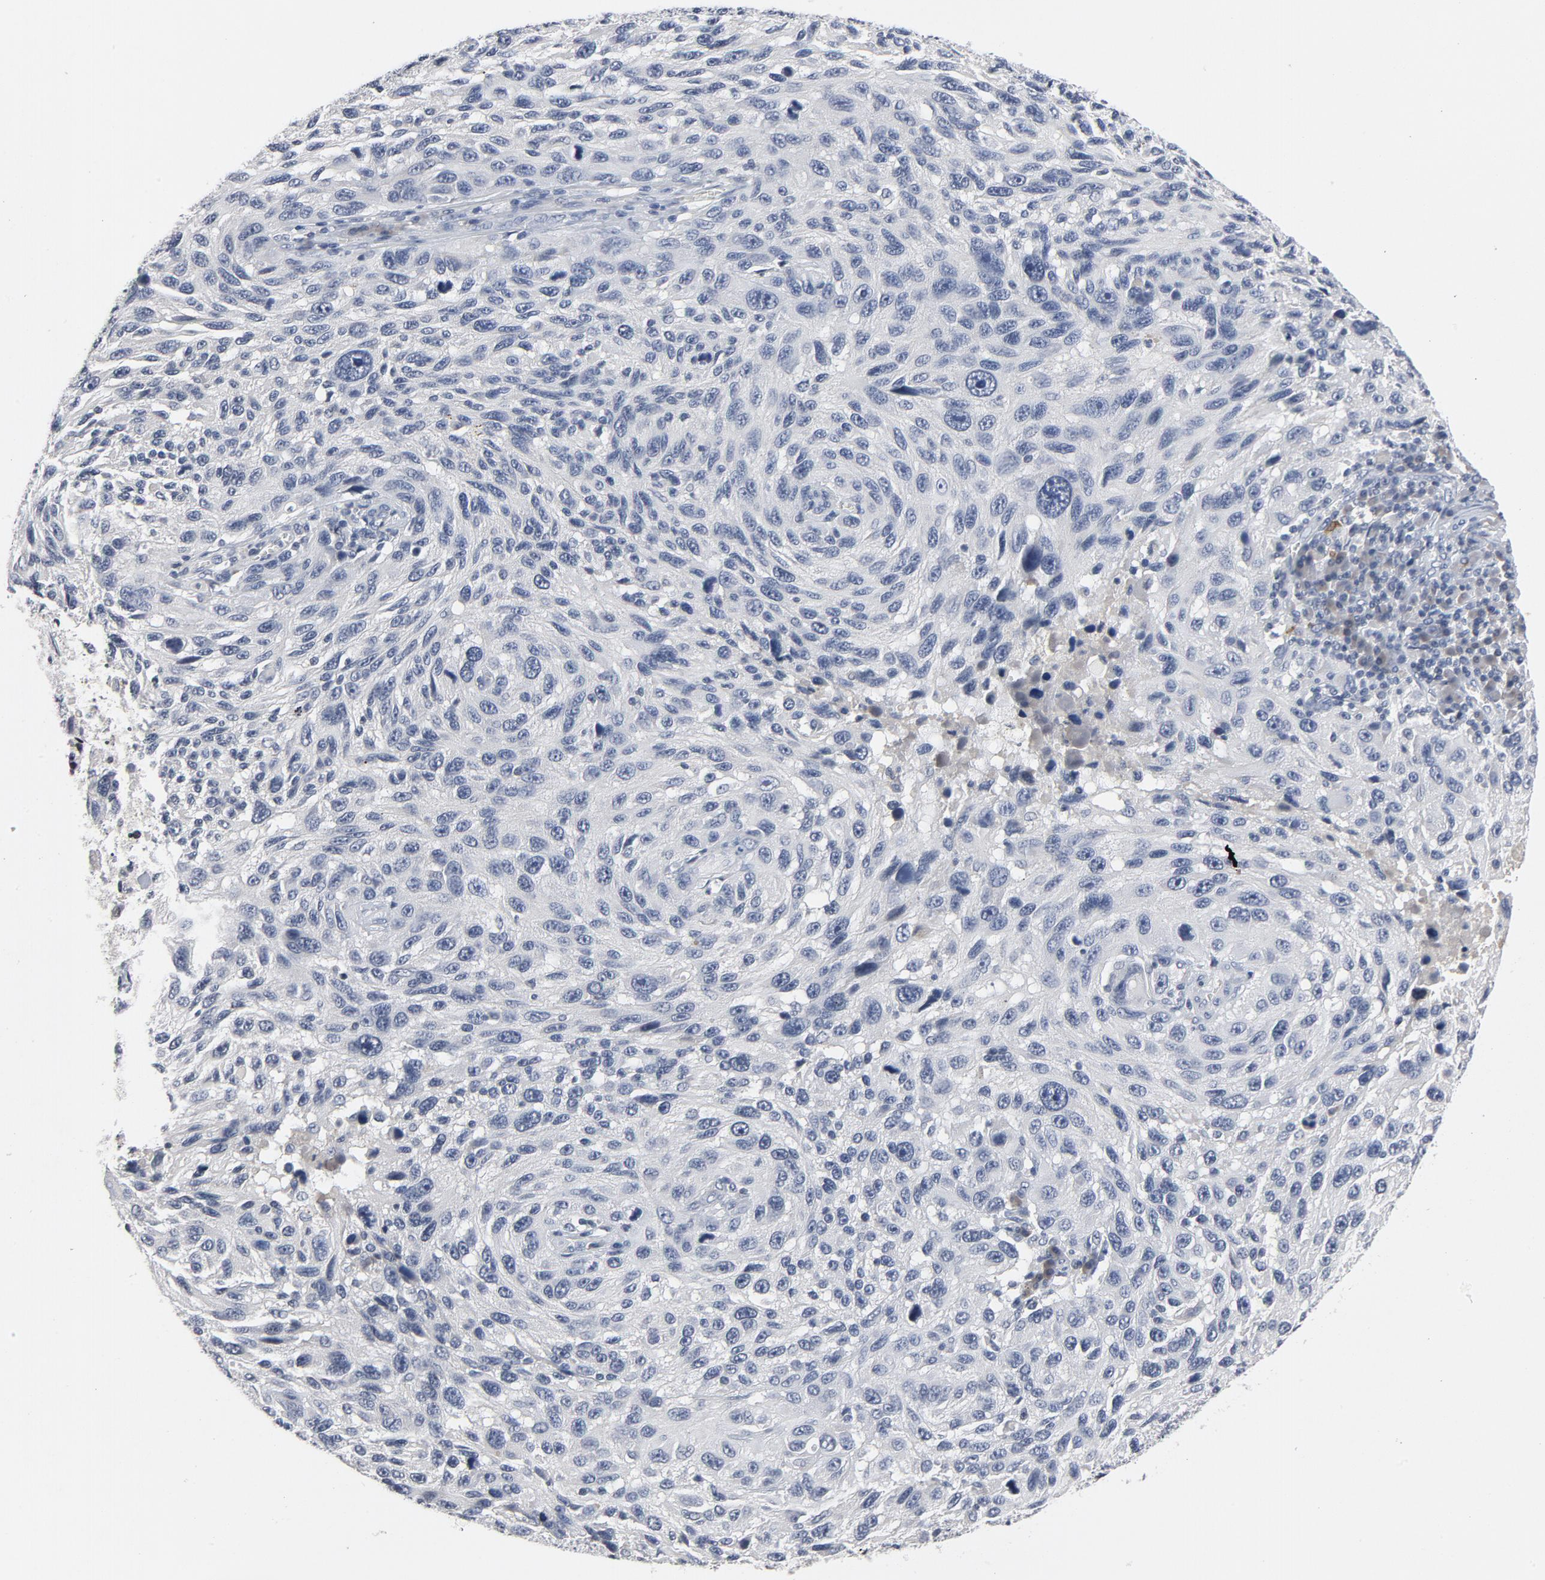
{"staining": {"intensity": "negative", "quantity": "none", "location": "none"}, "tissue": "melanoma", "cell_type": "Tumor cells", "image_type": "cancer", "snomed": [{"axis": "morphology", "description": "Malignant melanoma, NOS"}, {"axis": "topography", "description": "Skin"}], "caption": "Immunohistochemical staining of melanoma shows no significant staining in tumor cells.", "gene": "TCL1A", "patient": {"sex": "male", "age": 53}}